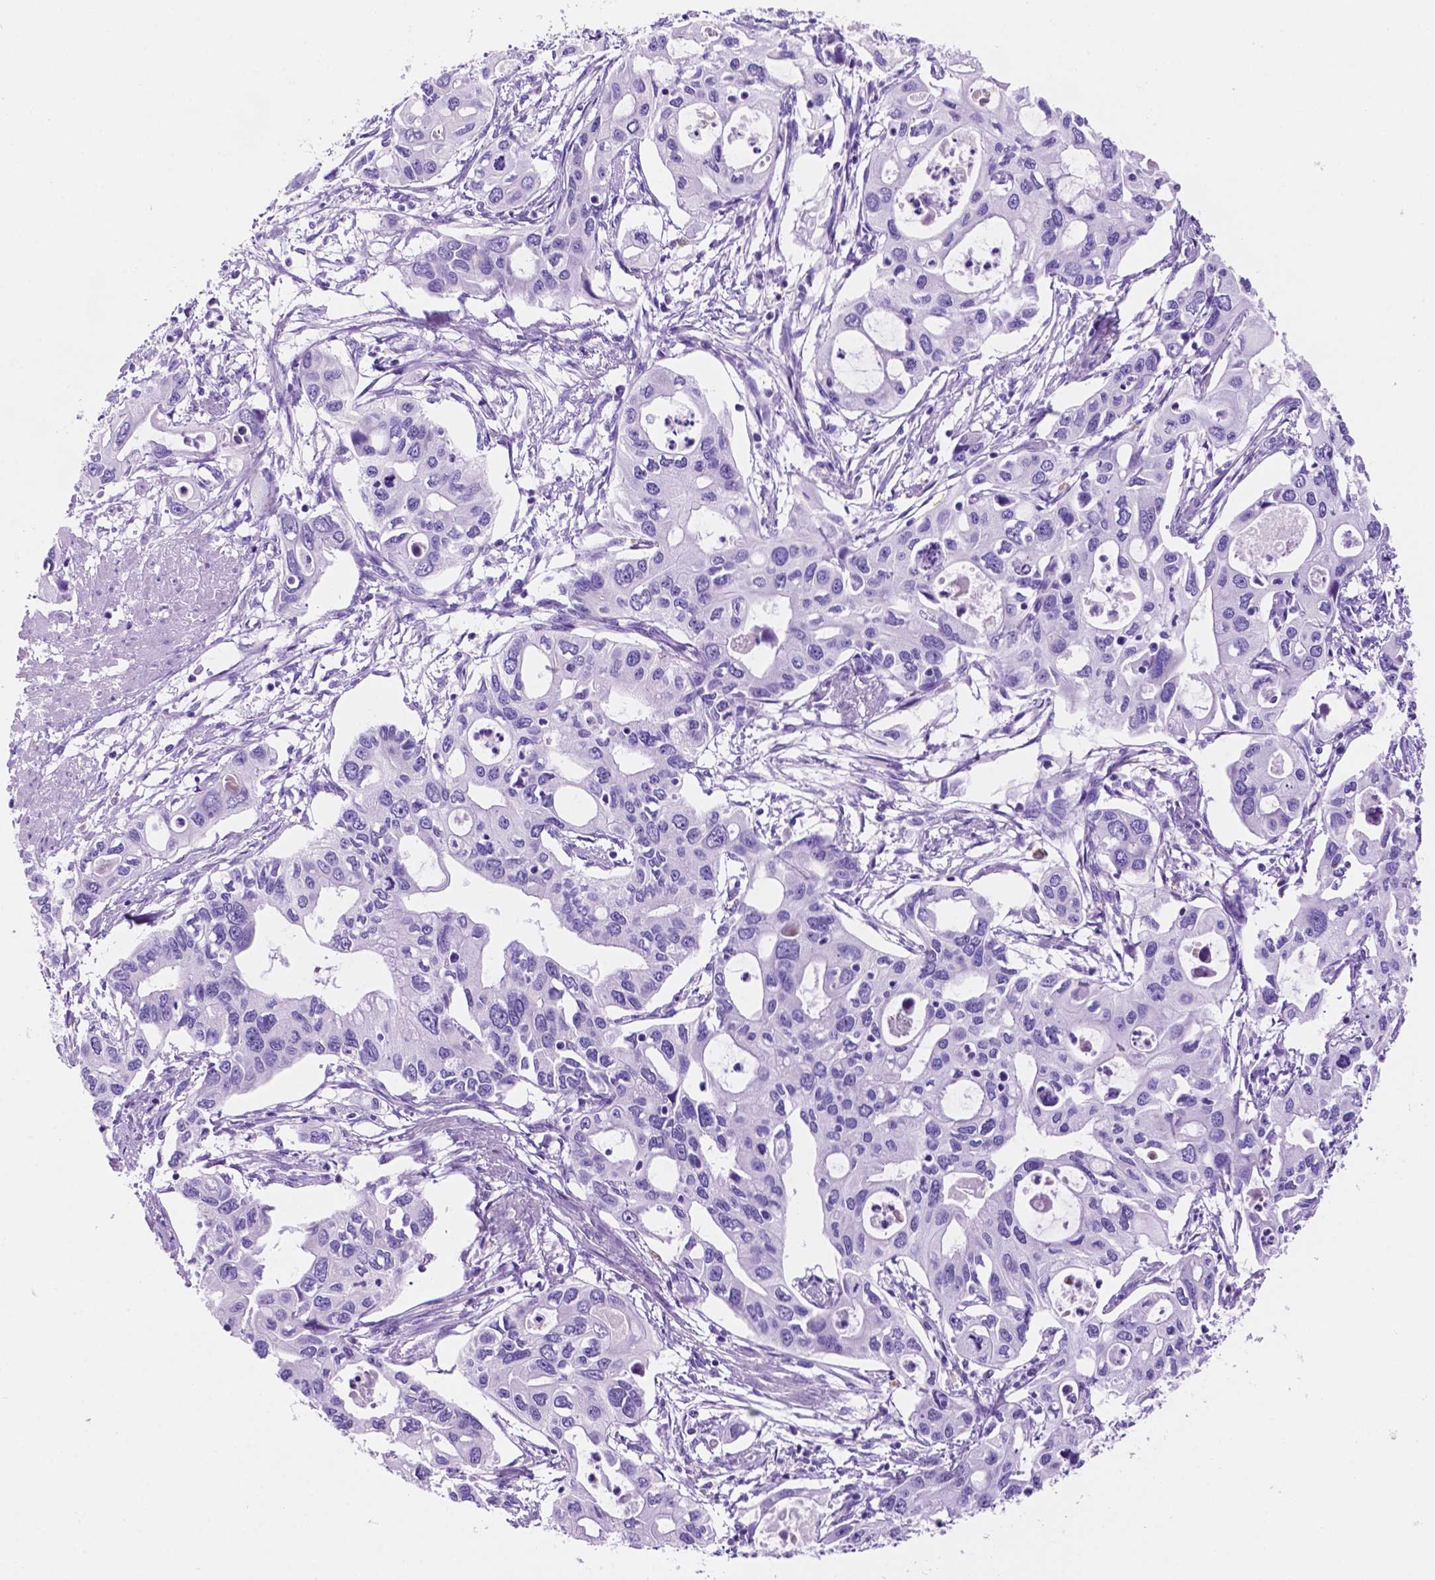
{"staining": {"intensity": "negative", "quantity": "none", "location": "none"}, "tissue": "pancreatic cancer", "cell_type": "Tumor cells", "image_type": "cancer", "snomed": [{"axis": "morphology", "description": "Adenocarcinoma, NOS"}, {"axis": "topography", "description": "Pancreas"}], "caption": "Micrograph shows no significant protein staining in tumor cells of adenocarcinoma (pancreatic). (Stains: DAB (3,3'-diaminobenzidine) immunohistochemistry with hematoxylin counter stain, Microscopy: brightfield microscopy at high magnification).", "gene": "FOXB2", "patient": {"sex": "male", "age": 60}}